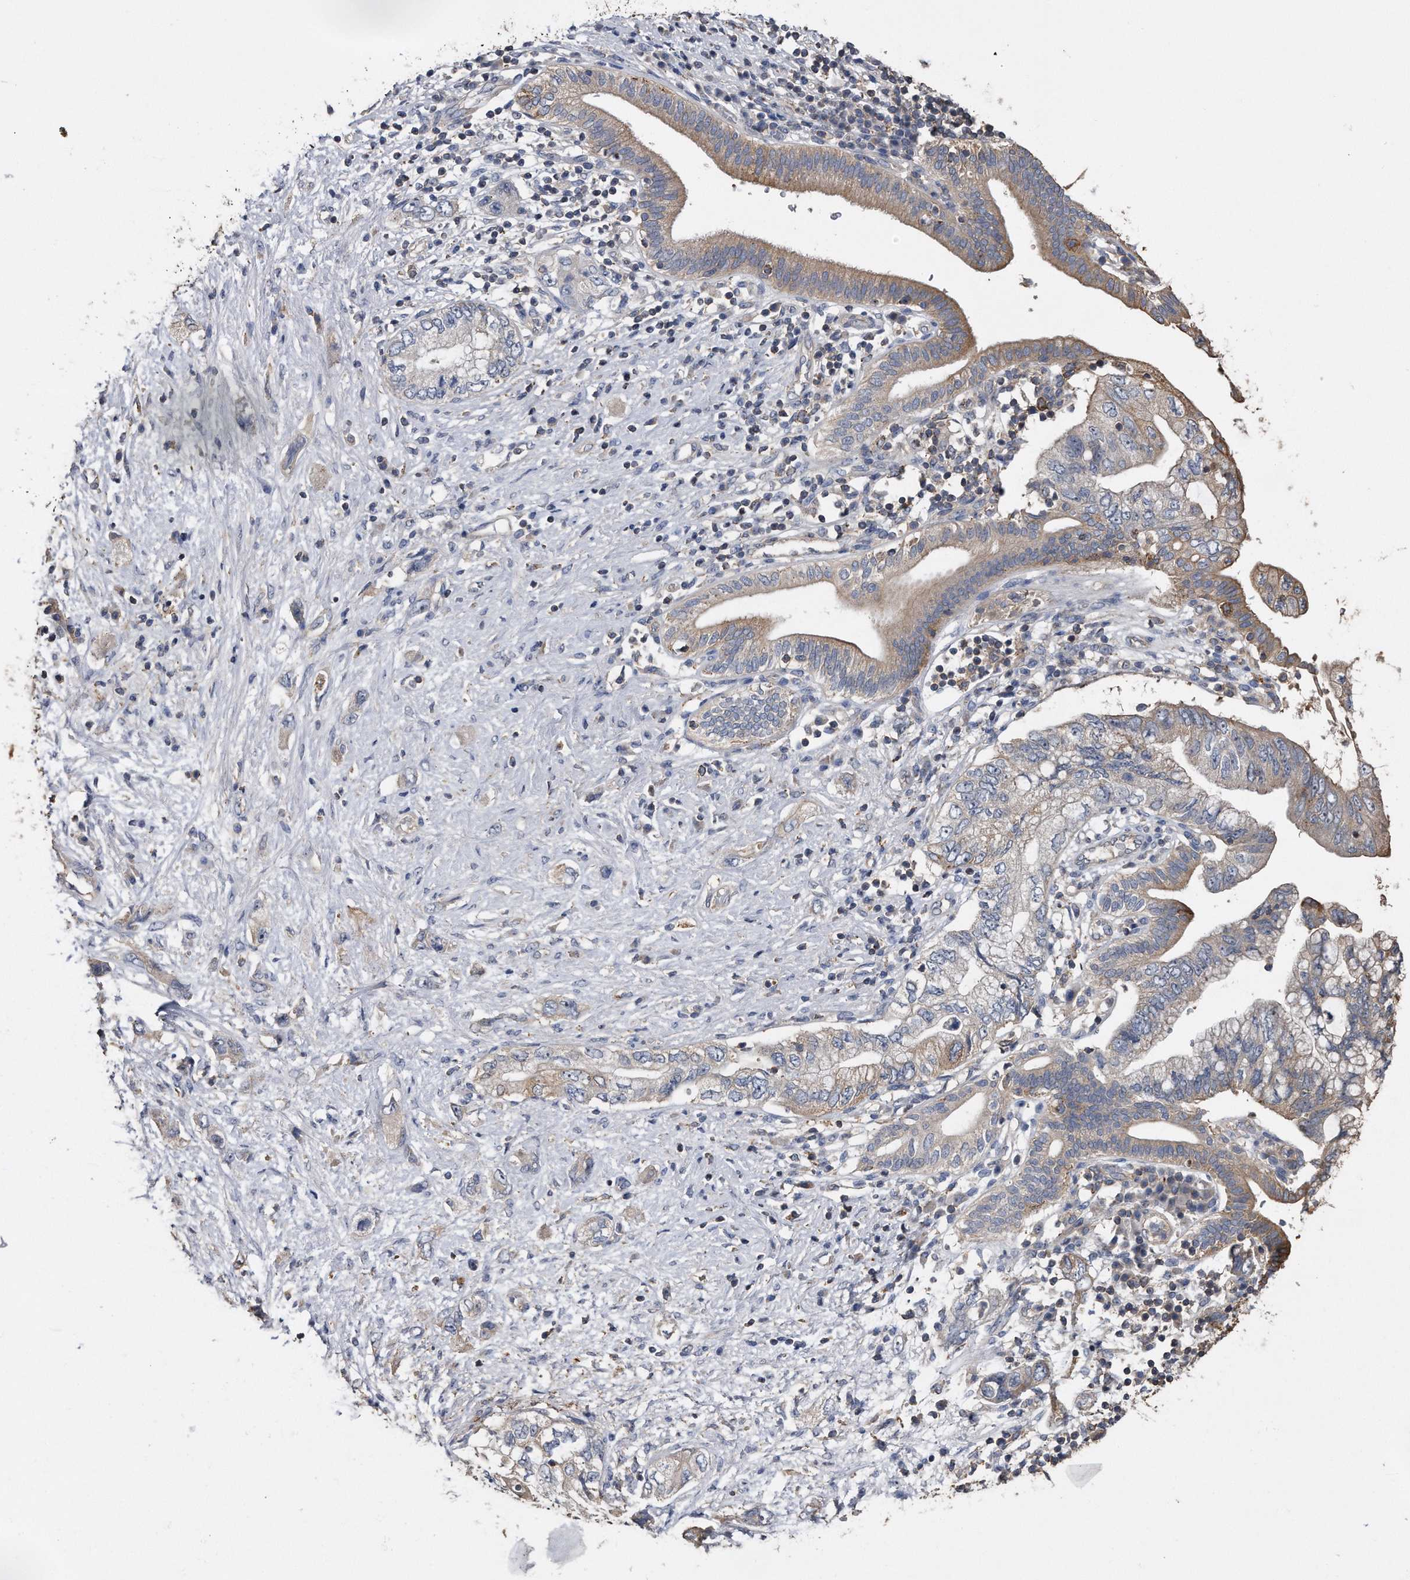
{"staining": {"intensity": "moderate", "quantity": "<25%", "location": "cytoplasmic/membranous"}, "tissue": "pancreatic cancer", "cell_type": "Tumor cells", "image_type": "cancer", "snomed": [{"axis": "morphology", "description": "Adenocarcinoma, NOS"}, {"axis": "topography", "description": "Pancreas"}], "caption": "Protein expression analysis of pancreatic cancer (adenocarcinoma) shows moderate cytoplasmic/membranous expression in about <25% of tumor cells. (DAB (3,3'-diaminobenzidine) IHC, brown staining for protein, blue staining for nuclei).", "gene": "KCND3", "patient": {"sex": "female", "age": 73}}